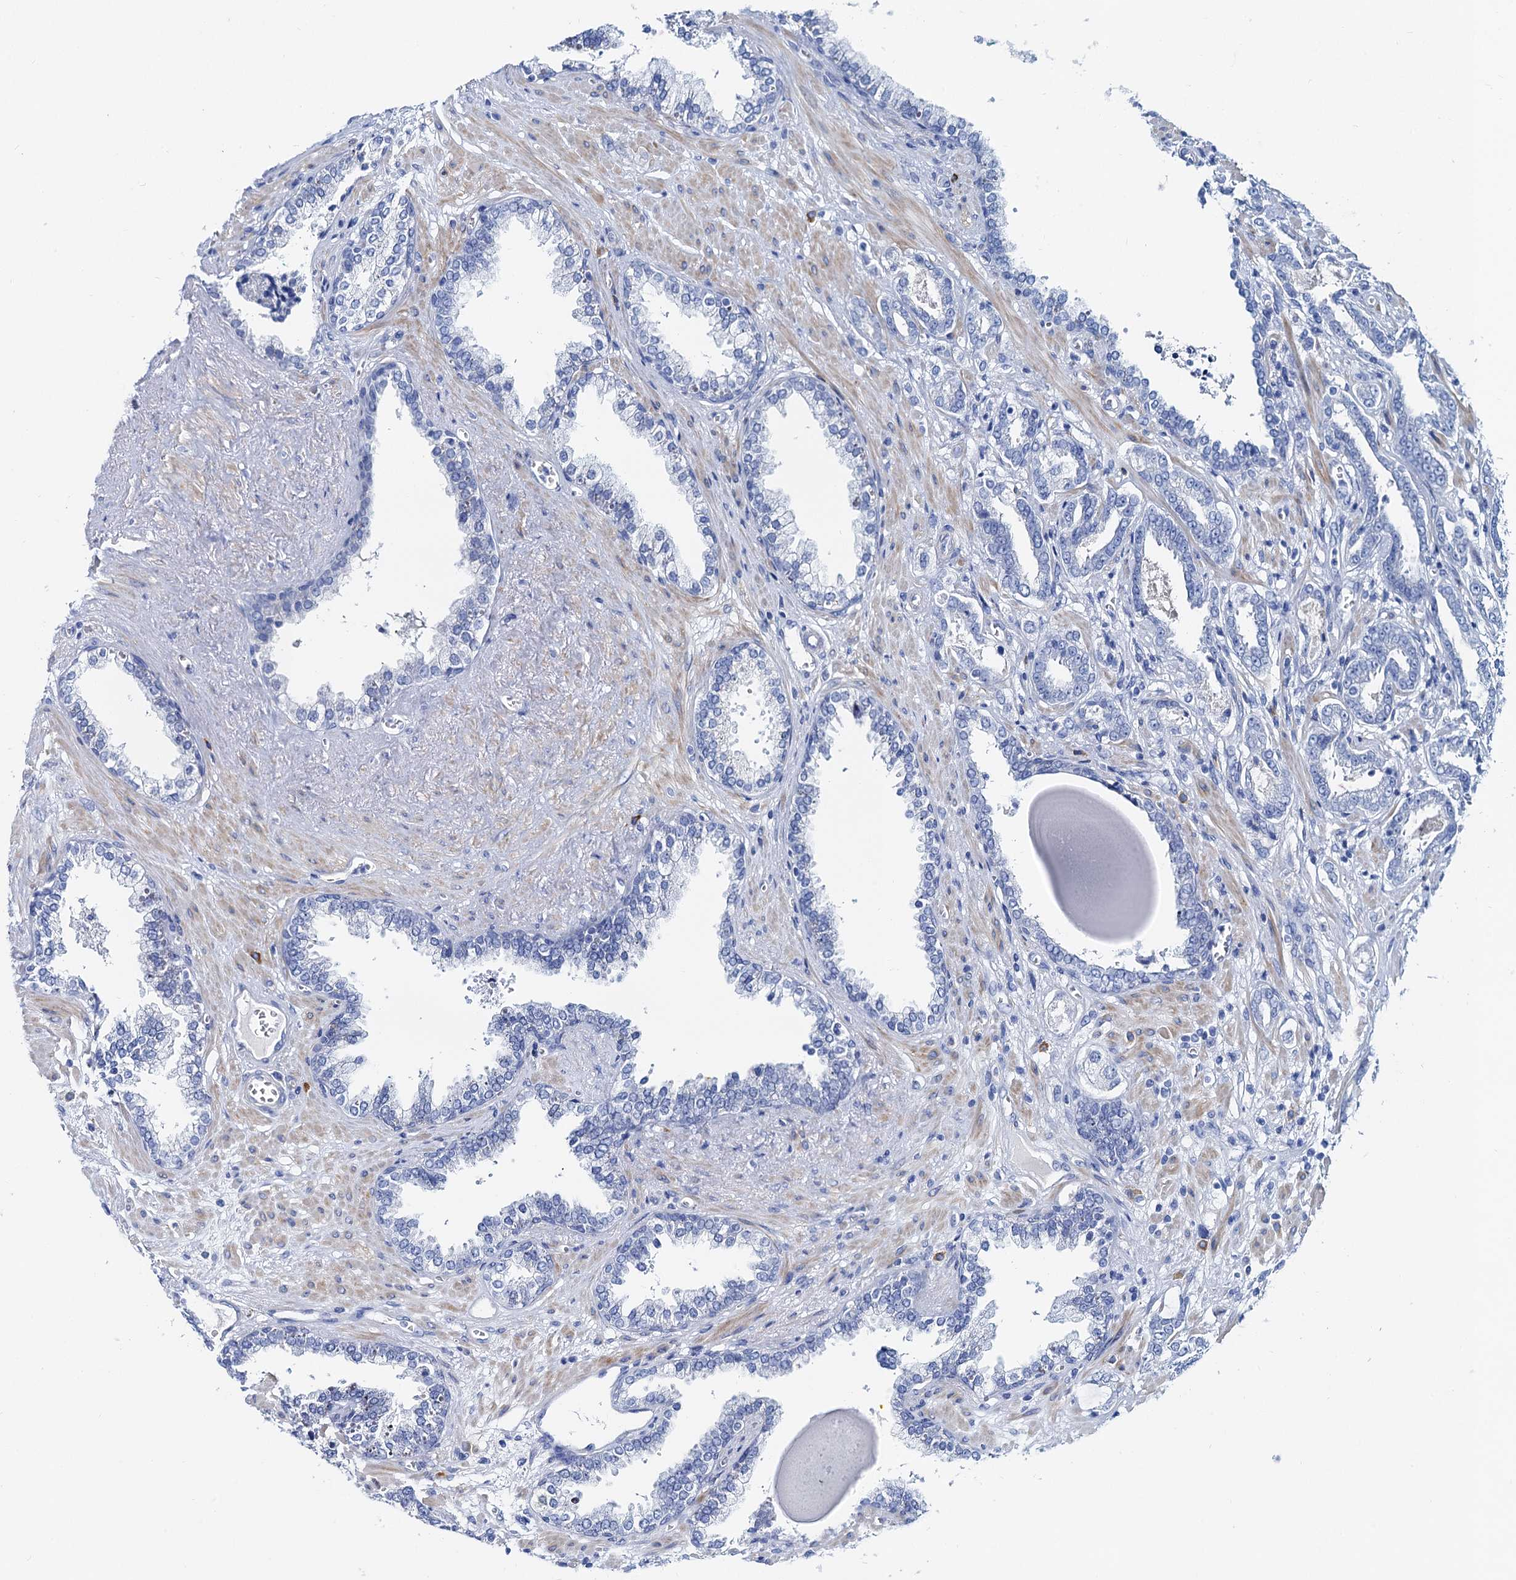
{"staining": {"intensity": "negative", "quantity": "none", "location": "none"}, "tissue": "prostate cancer", "cell_type": "Tumor cells", "image_type": "cancer", "snomed": [{"axis": "morphology", "description": "Adenocarcinoma, High grade"}, {"axis": "topography", "description": "Prostate and seminal vesicle, NOS"}], "caption": "Prostate adenocarcinoma (high-grade) stained for a protein using immunohistochemistry displays no positivity tumor cells.", "gene": "NLRP10", "patient": {"sex": "male", "age": 67}}